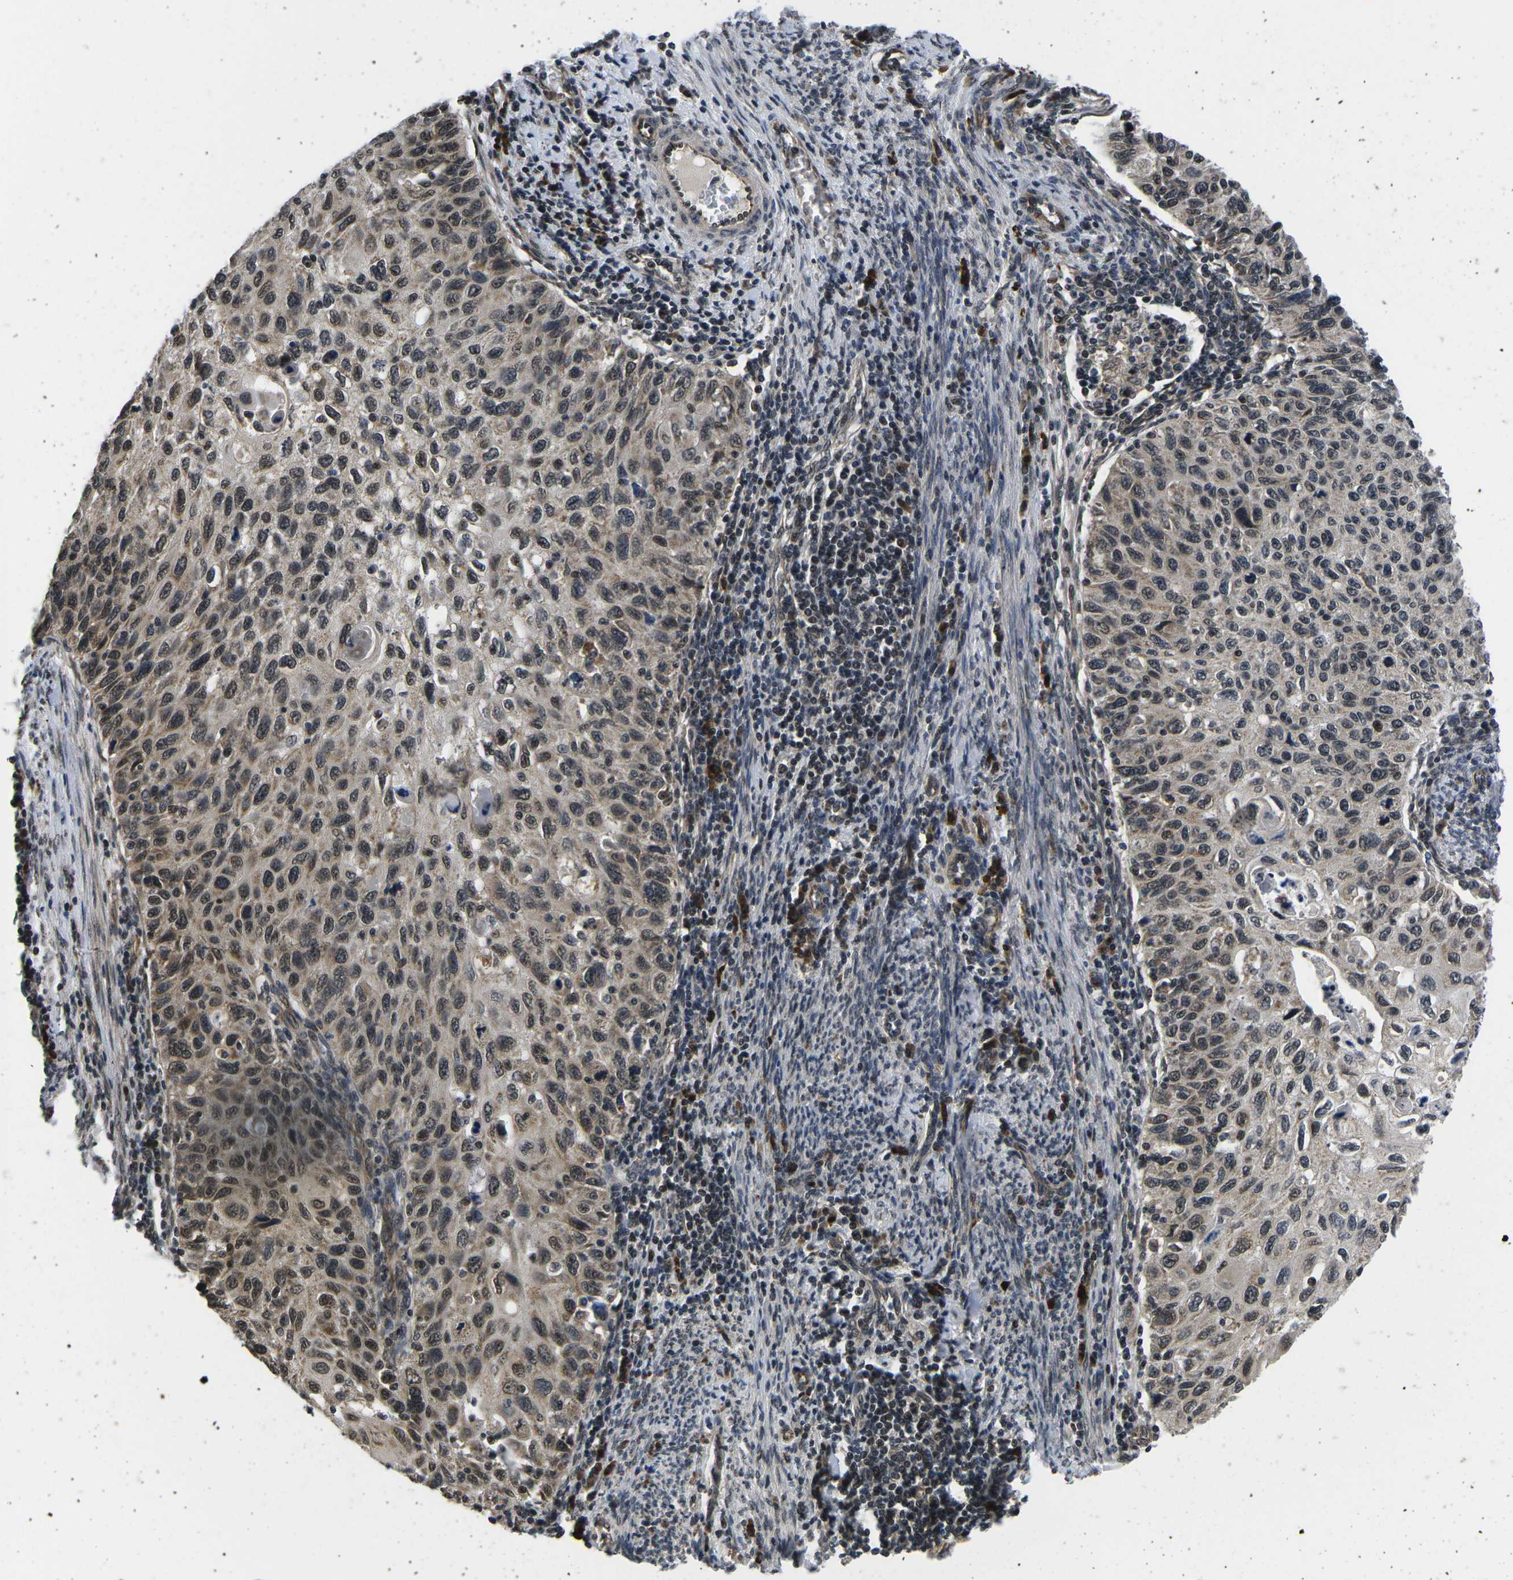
{"staining": {"intensity": "moderate", "quantity": ">75%", "location": "nuclear"}, "tissue": "cervical cancer", "cell_type": "Tumor cells", "image_type": "cancer", "snomed": [{"axis": "morphology", "description": "Squamous cell carcinoma, NOS"}, {"axis": "topography", "description": "Cervix"}], "caption": "Moderate nuclear protein positivity is present in approximately >75% of tumor cells in cervical cancer (squamous cell carcinoma). Using DAB (brown) and hematoxylin (blue) stains, captured at high magnification using brightfield microscopy.", "gene": "CCNE1", "patient": {"sex": "female", "age": 70}}